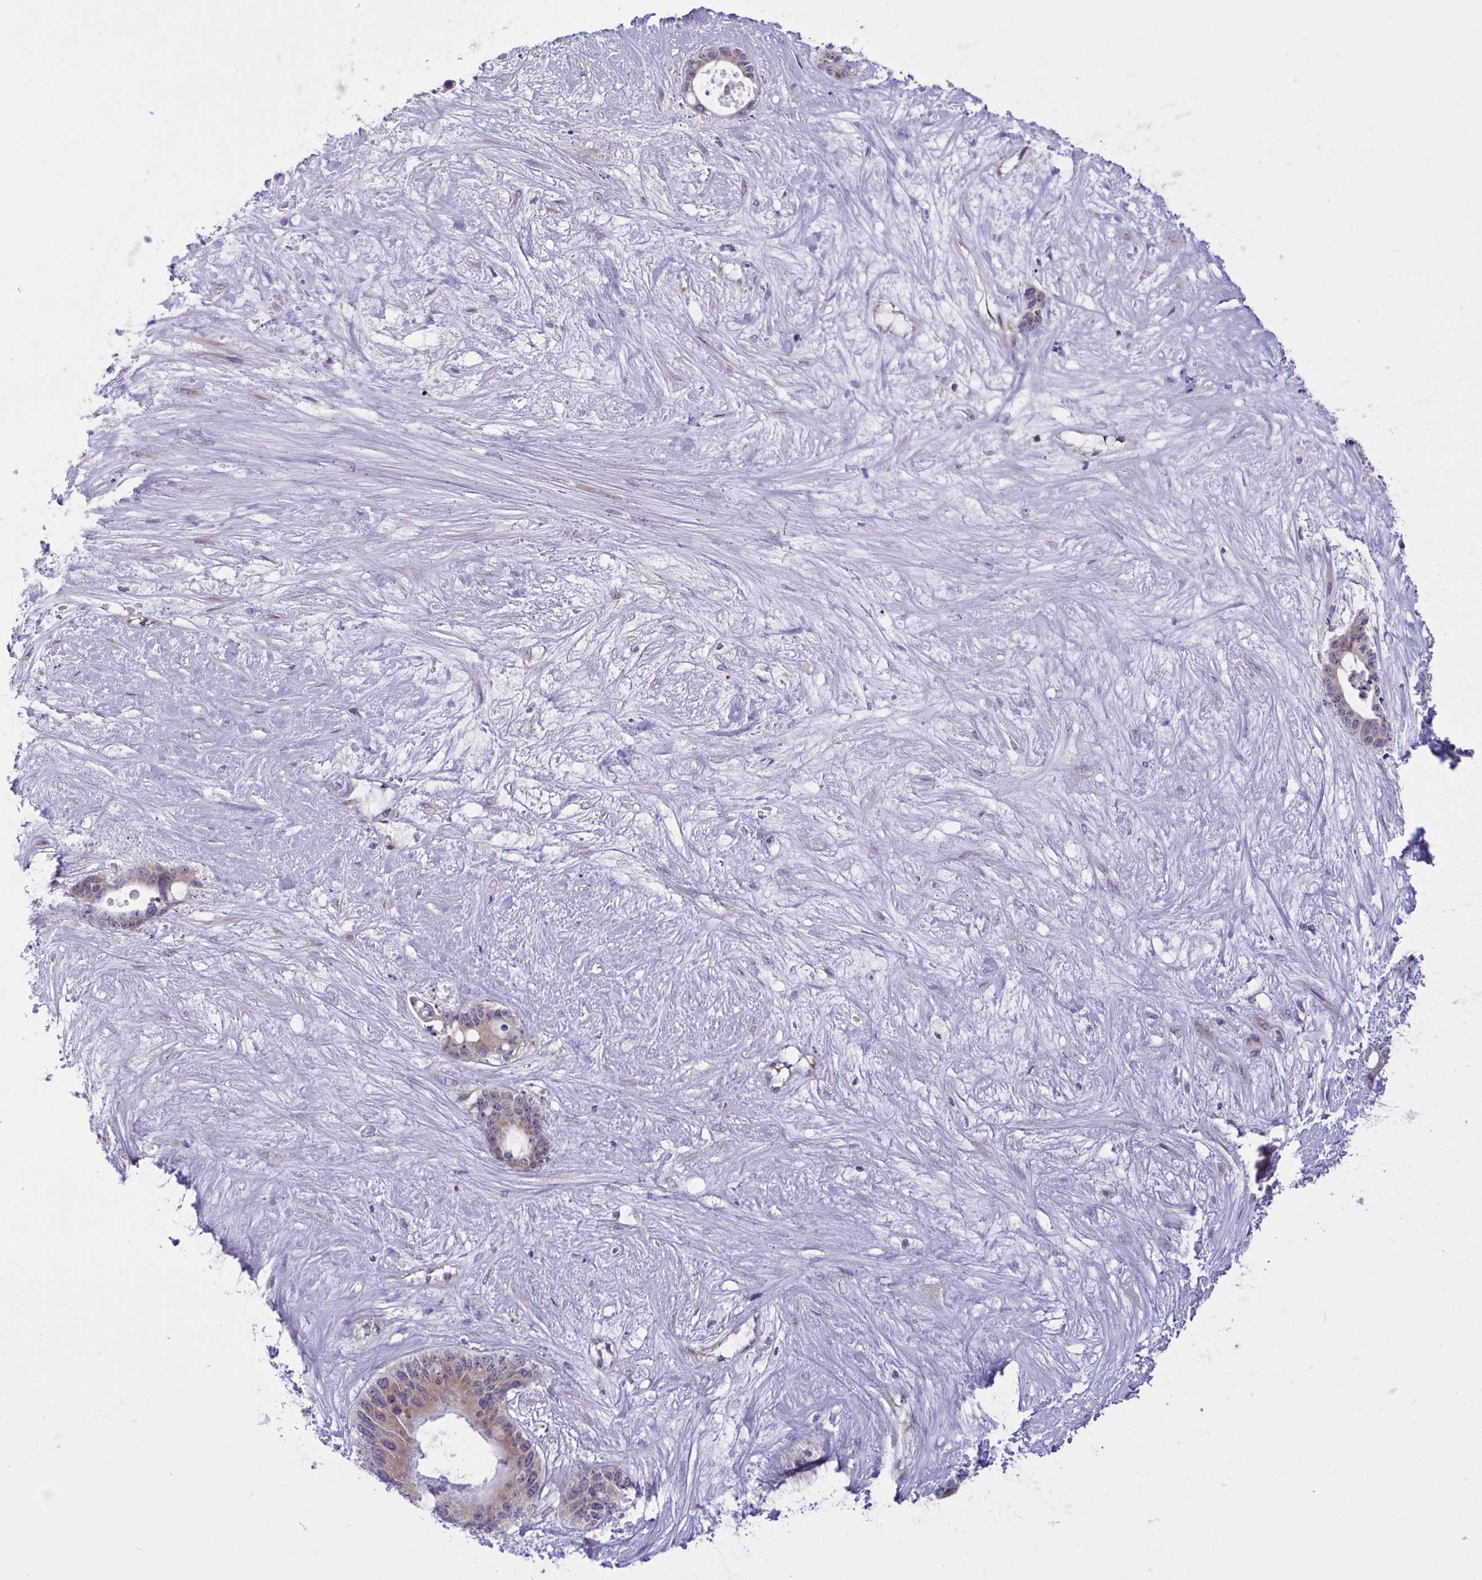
{"staining": {"intensity": "weak", "quantity": ">75%", "location": "cytoplasmic/membranous"}, "tissue": "liver cancer", "cell_type": "Tumor cells", "image_type": "cancer", "snomed": [{"axis": "morphology", "description": "Normal tissue, NOS"}, {"axis": "morphology", "description": "Cholangiocarcinoma"}, {"axis": "topography", "description": "Liver"}, {"axis": "topography", "description": "Peripheral nerve tissue"}], "caption": "DAB (3,3'-diaminobenzidine) immunohistochemical staining of human liver cholangiocarcinoma displays weak cytoplasmic/membranous protein expression in approximately >75% of tumor cells. (Stains: DAB (3,3'-diaminobenzidine) in brown, nuclei in blue, Microscopy: brightfield microscopy at high magnification).", "gene": "CAMLG", "patient": {"sex": "female", "age": 73}}